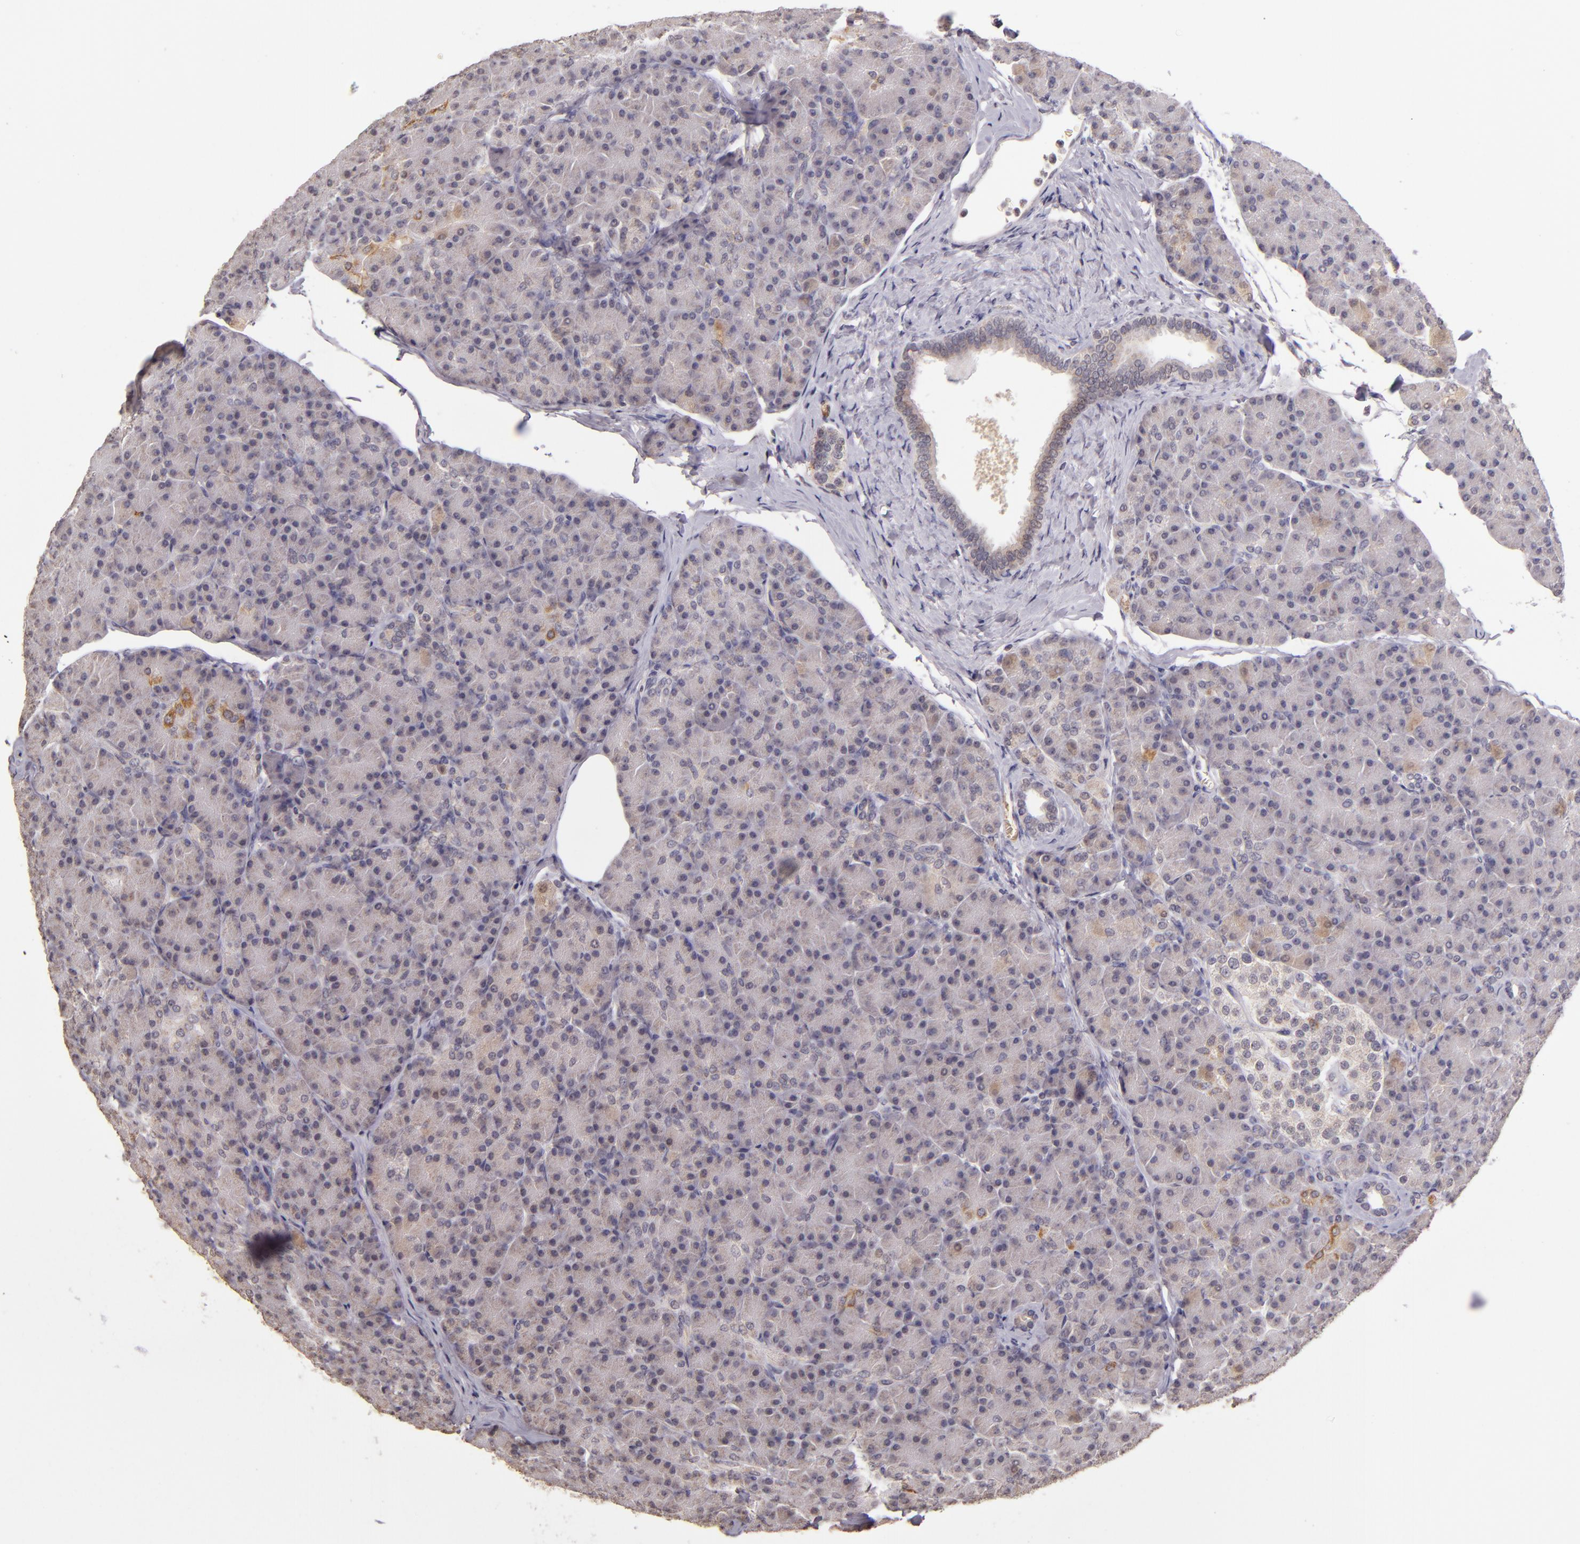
{"staining": {"intensity": "negative", "quantity": "none", "location": "none"}, "tissue": "pancreas", "cell_type": "Exocrine glandular cells", "image_type": "normal", "snomed": [{"axis": "morphology", "description": "Normal tissue, NOS"}, {"axis": "topography", "description": "Pancreas"}], "caption": "A high-resolution image shows IHC staining of unremarkable pancreas, which shows no significant expression in exocrine glandular cells.", "gene": "ABL1", "patient": {"sex": "female", "age": 43}}